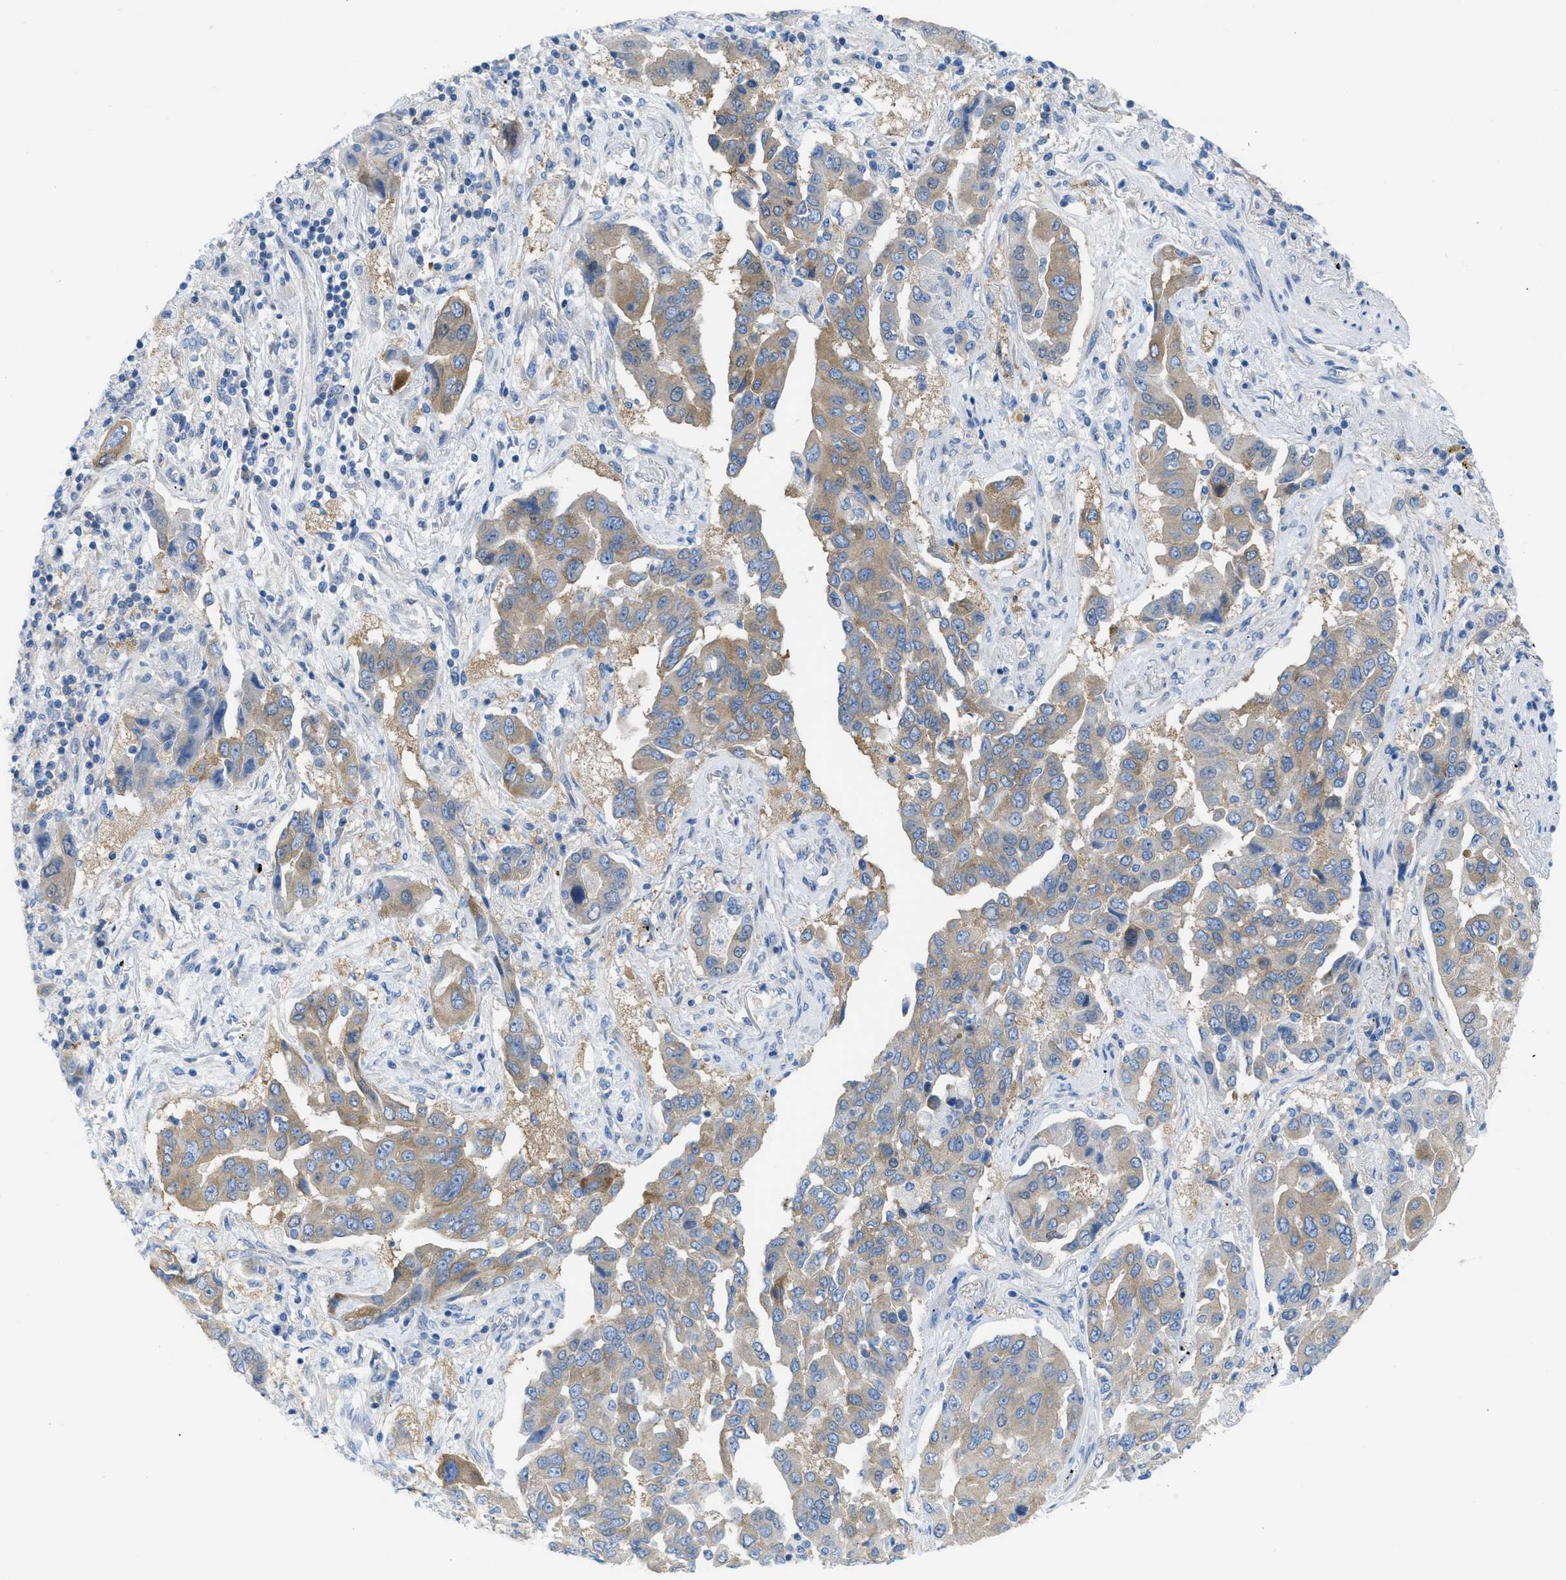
{"staining": {"intensity": "moderate", "quantity": ">75%", "location": "cytoplasmic/membranous"}, "tissue": "lung cancer", "cell_type": "Tumor cells", "image_type": "cancer", "snomed": [{"axis": "morphology", "description": "Adenocarcinoma, NOS"}, {"axis": "topography", "description": "Lung"}], "caption": "Lung cancer stained with DAB immunohistochemistry shows medium levels of moderate cytoplasmic/membranous positivity in about >75% of tumor cells. The staining was performed using DAB to visualize the protein expression in brown, while the nuclei were stained in blue with hematoxylin (Magnification: 20x).", "gene": "ASGR1", "patient": {"sex": "female", "age": 65}}